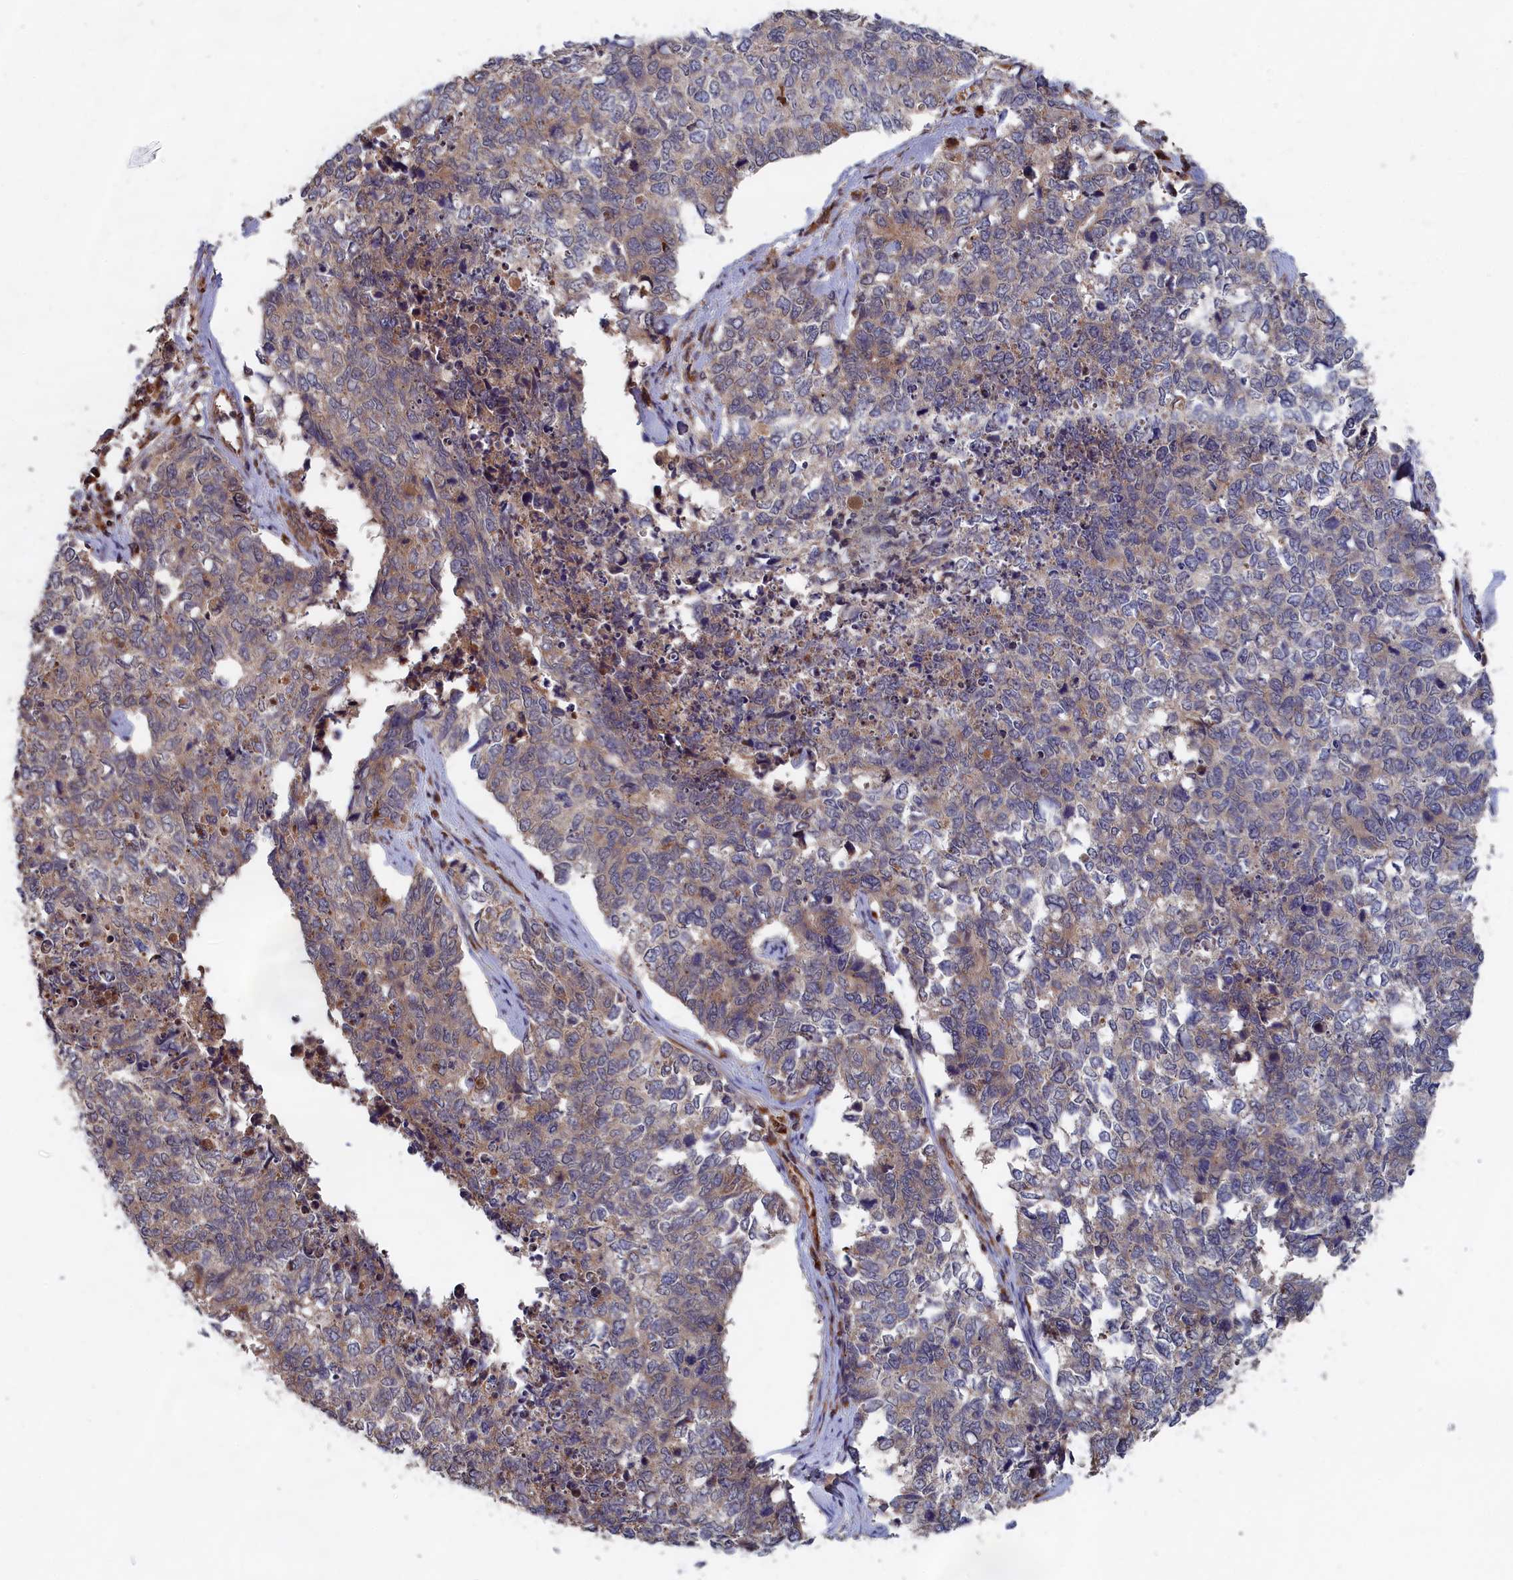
{"staining": {"intensity": "weak", "quantity": "25%-75%", "location": "cytoplasmic/membranous"}, "tissue": "cervical cancer", "cell_type": "Tumor cells", "image_type": "cancer", "snomed": [{"axis": "morphology", "description": "Squamous cell carcinoma, NOS"}, {"axis": "topography", "description": "Cervix"}], "caption": "This image demonstrates cervical cancer stained with immunohistochemistry to label a protein in brown. The cytoplasmic/membranous of tumor cells show weak positivity for the protein. Nuclei are counter-stained blue.", "gene": "TRAPPC2L", "patient": {"sex": "female", "age": 63}}